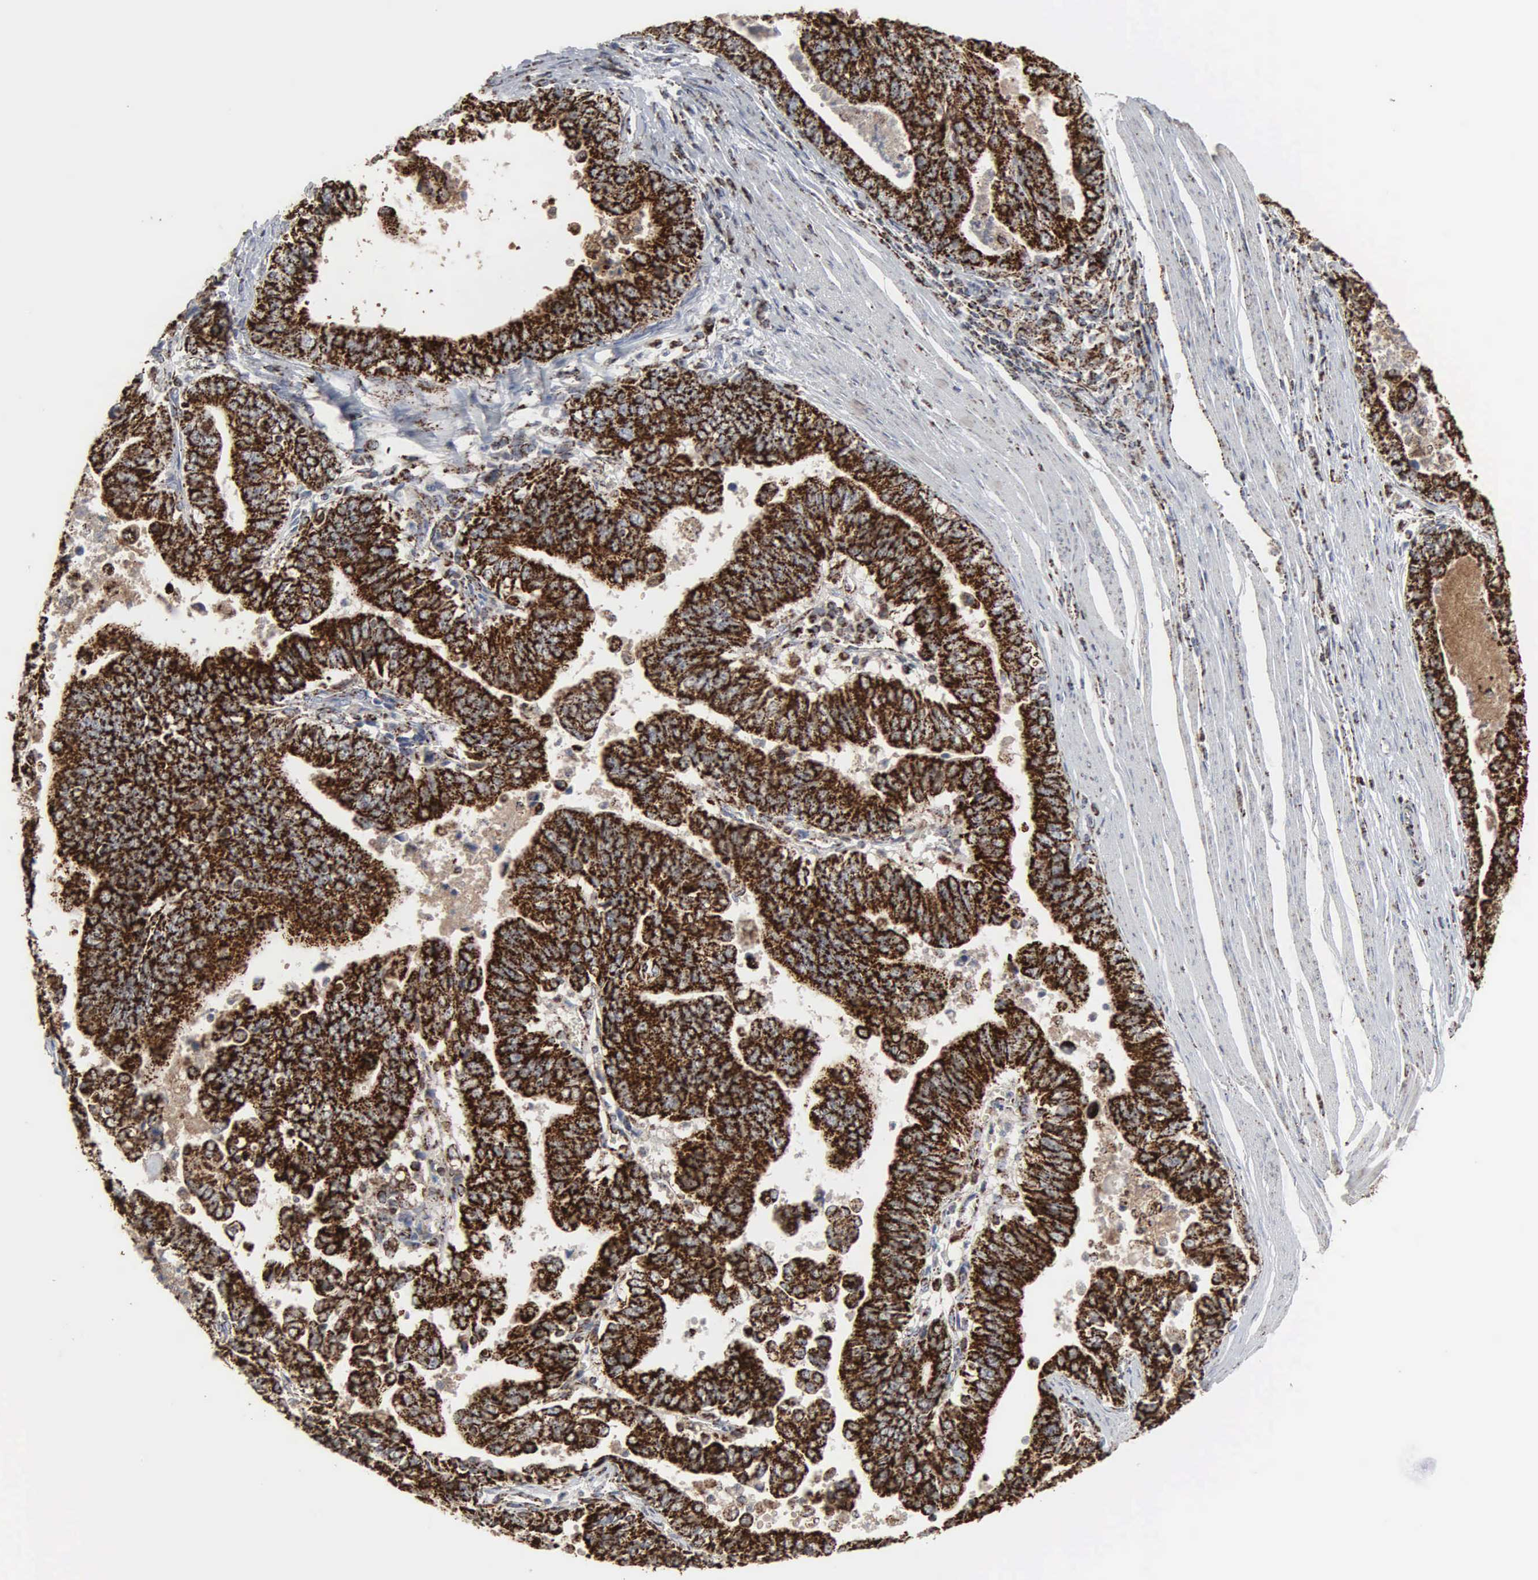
{"staining": {"intensity": "strong", "quantity": ">75%", "location": "cytoplasmic/membranous"}, "tissue": "stomach cancer", "cell_type": "Tumor cells", "image_type": "cancer", "snomed": [{"axis": "morphology", "description": "Adenocarcinoma, NOS"}, {"axis": "topography", "description": "Stomach, upper"}], "caption": "Brown immunohistochemical staining in human stomach cancer (adenocarcinoma) demonstrates strong cytoplasmic/membranous expression in approximately >75% of tumor cells. The protein is stained brown, and the nuclei are stained in blue (DAB IHC with brightfield microscopy, high magnification).", "gene": "HSPA9", "patient": {"sex": "female", "age": 50}}